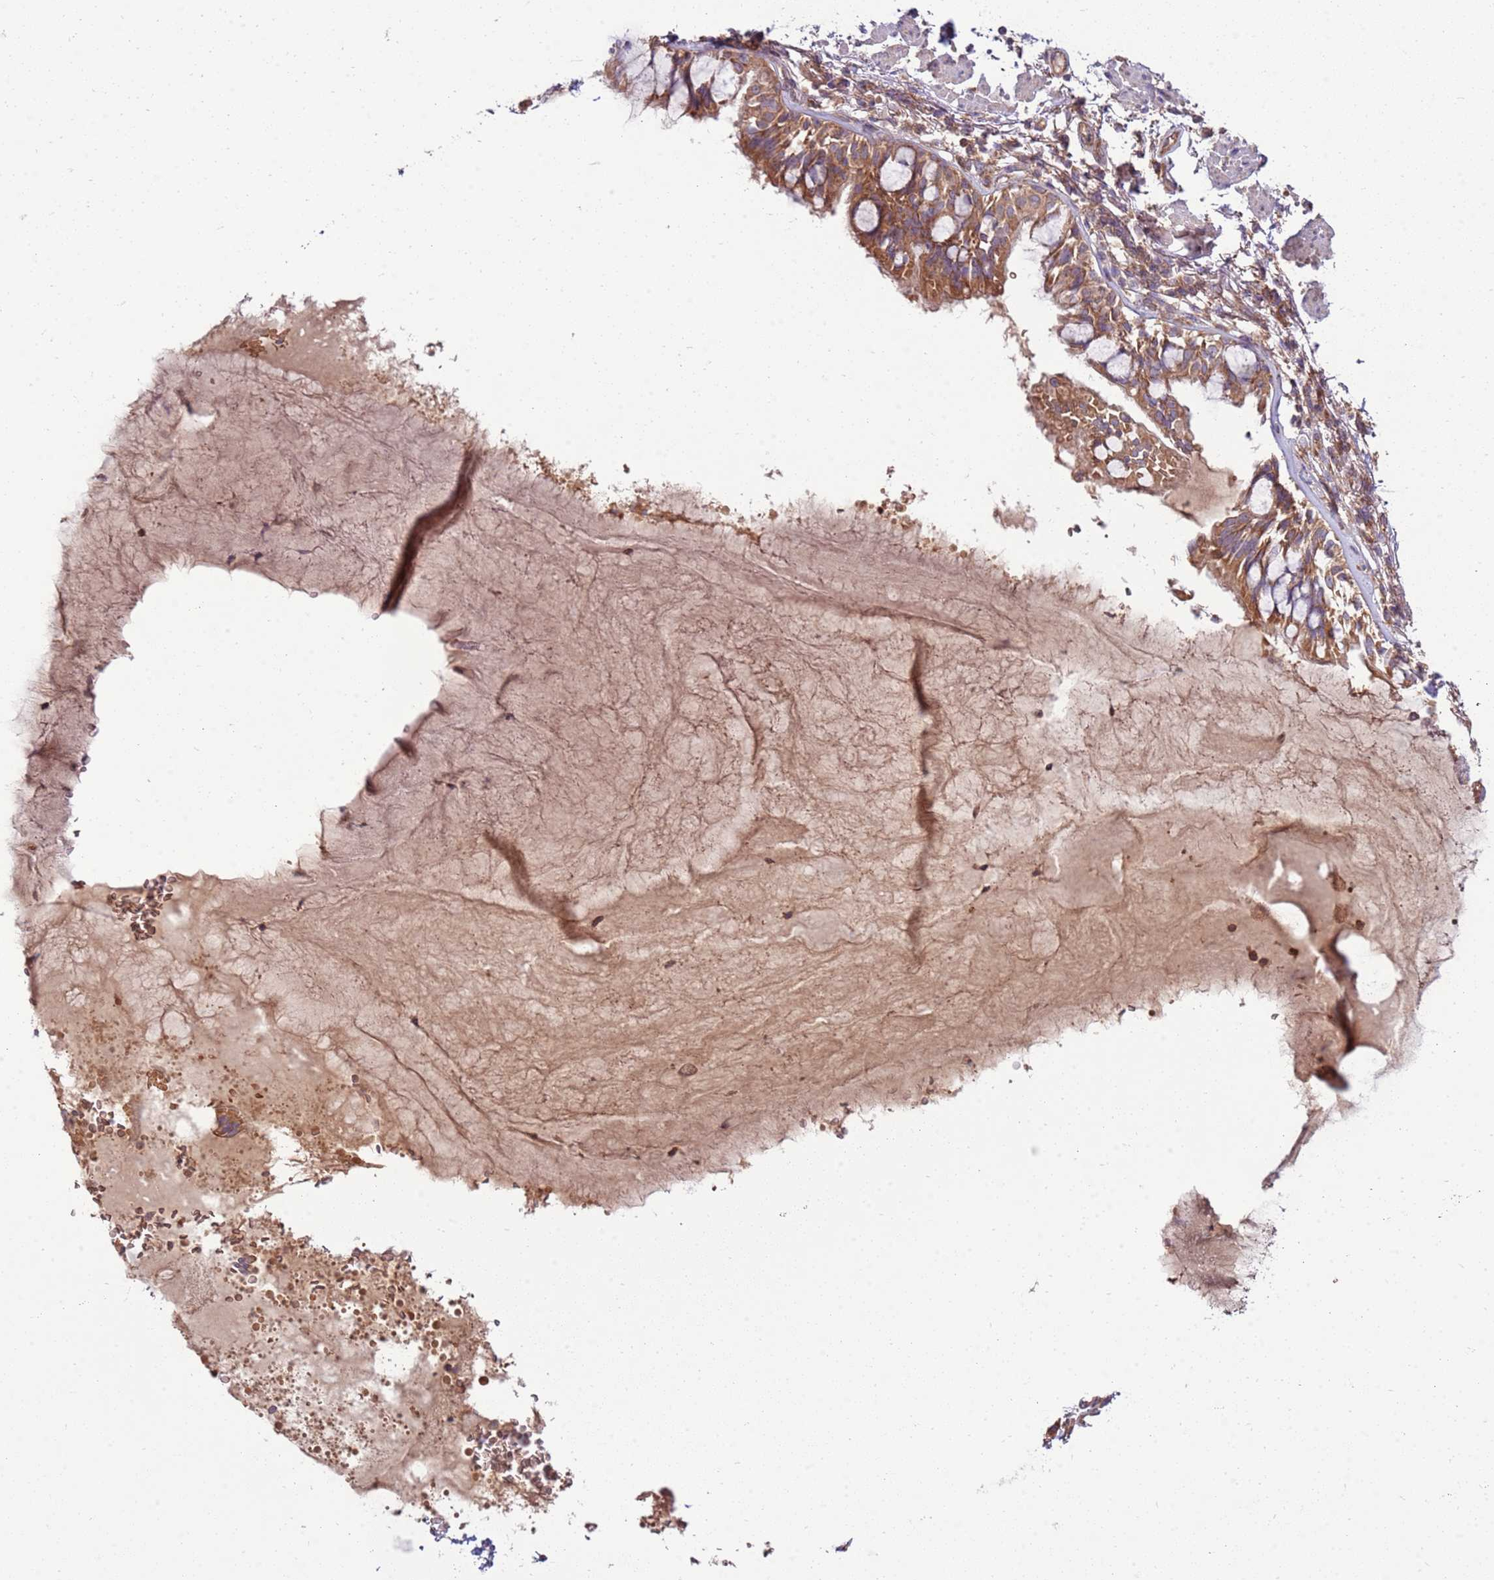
{"staining": {"intensity": "moderate", "quantity": ">75%", "location": "cytoplasmic/membranous"}, "tissue": "bronchus", "cell_type": "Respiratory epithelial cells", "image_type": "normal", "snomed": [{"axis": "morphology", "description": "Normal tissue, NOS"}, {"axis": "topography", "description": "Bronchus"}], "caption": "This photomicrograph reveals unremarkable bronchus stained with IHC to label a protein in brown. The cytoplasmic/membranous of respiratory epithelial cells show moderate positivity for the protein. Nuclei are counter-stained blue.", "gene": "SLC44A5", "patient": {"sex": "male", "age": 70}}